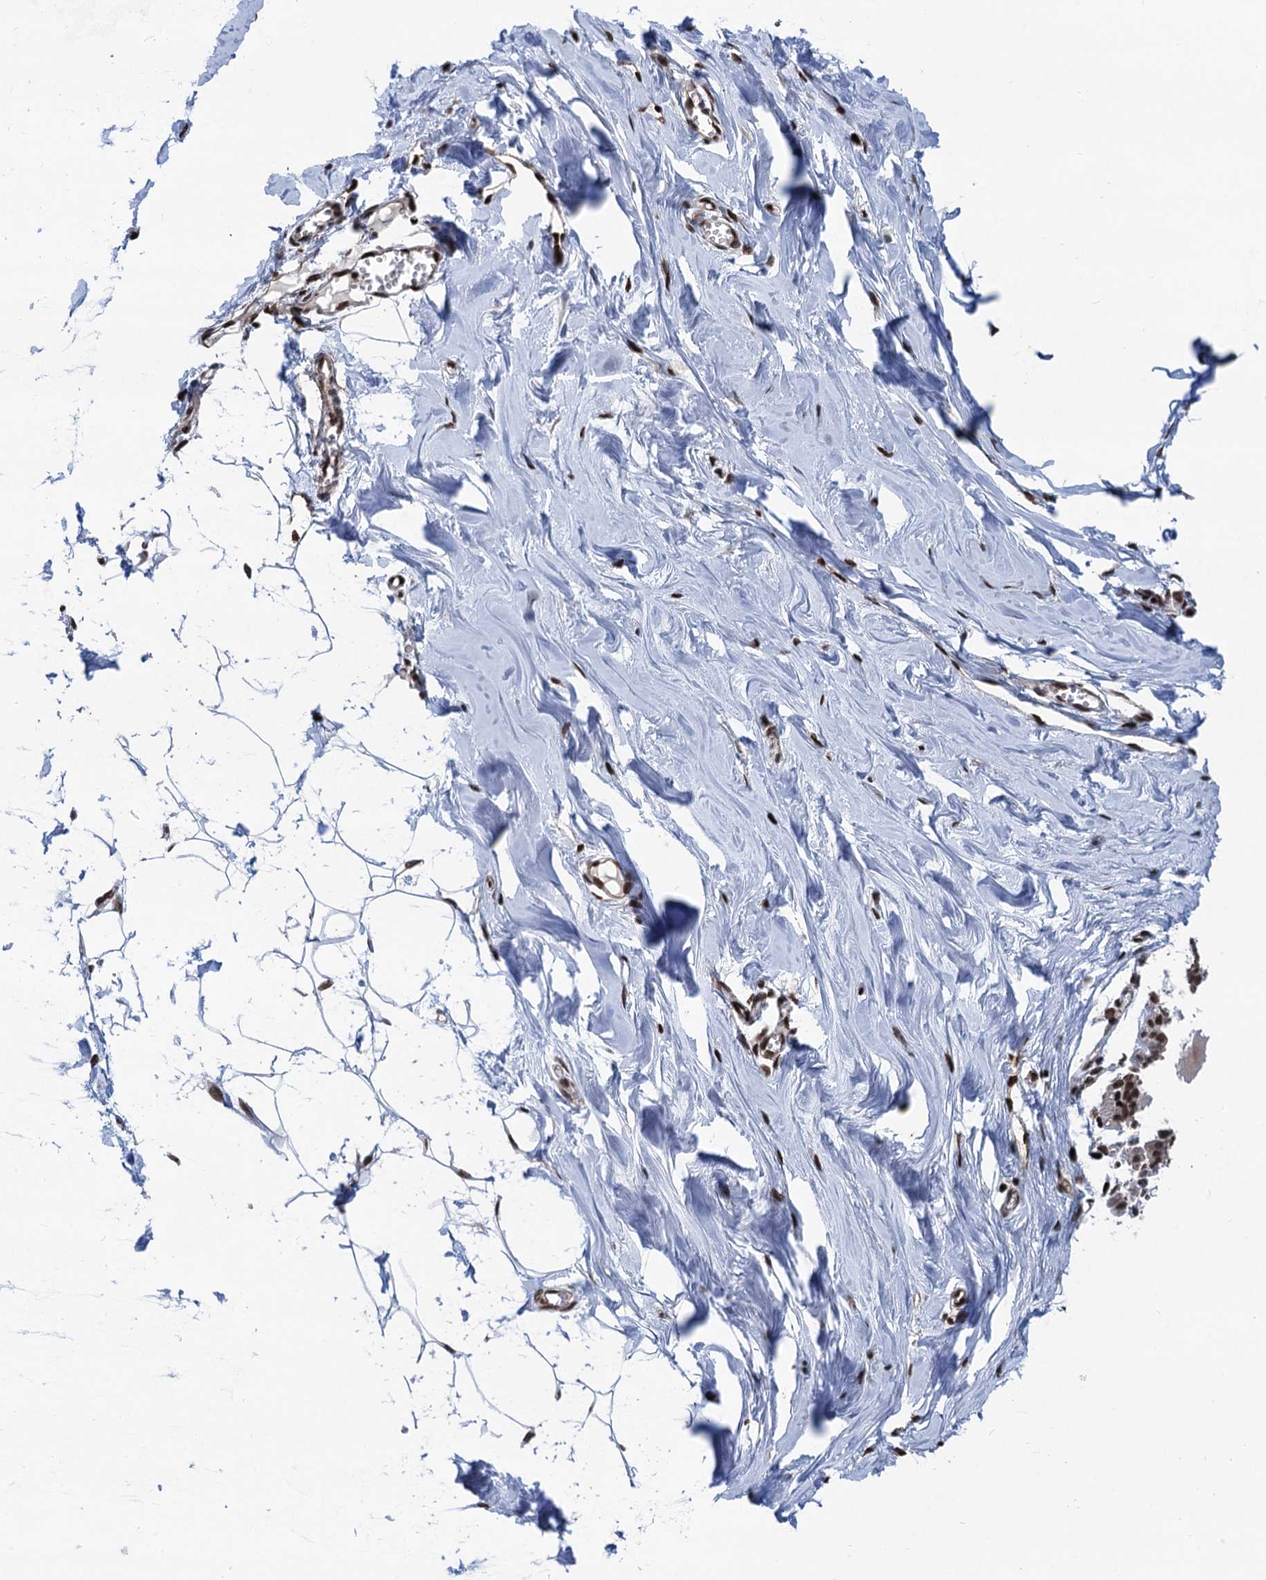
{"staining": {"intensity": "strong", "quantity": ">75%", "location": "nuclear"}, "tissue": "breast", "cell_type": "Adipocytes", "image_type": "normal", "snomed": [{"axis": "morphology", "description": "Normal tissue, NOS"}, {"axis": "topography", "description": "Breast"}], "caption": "There is high levels of strong nuclear expression in adipocytes of normal breast, as demonstrated by immunohistochemical staining (brown color).", "gene": "PPP4R1", "patient": {"sex": "female", "age": 27}}